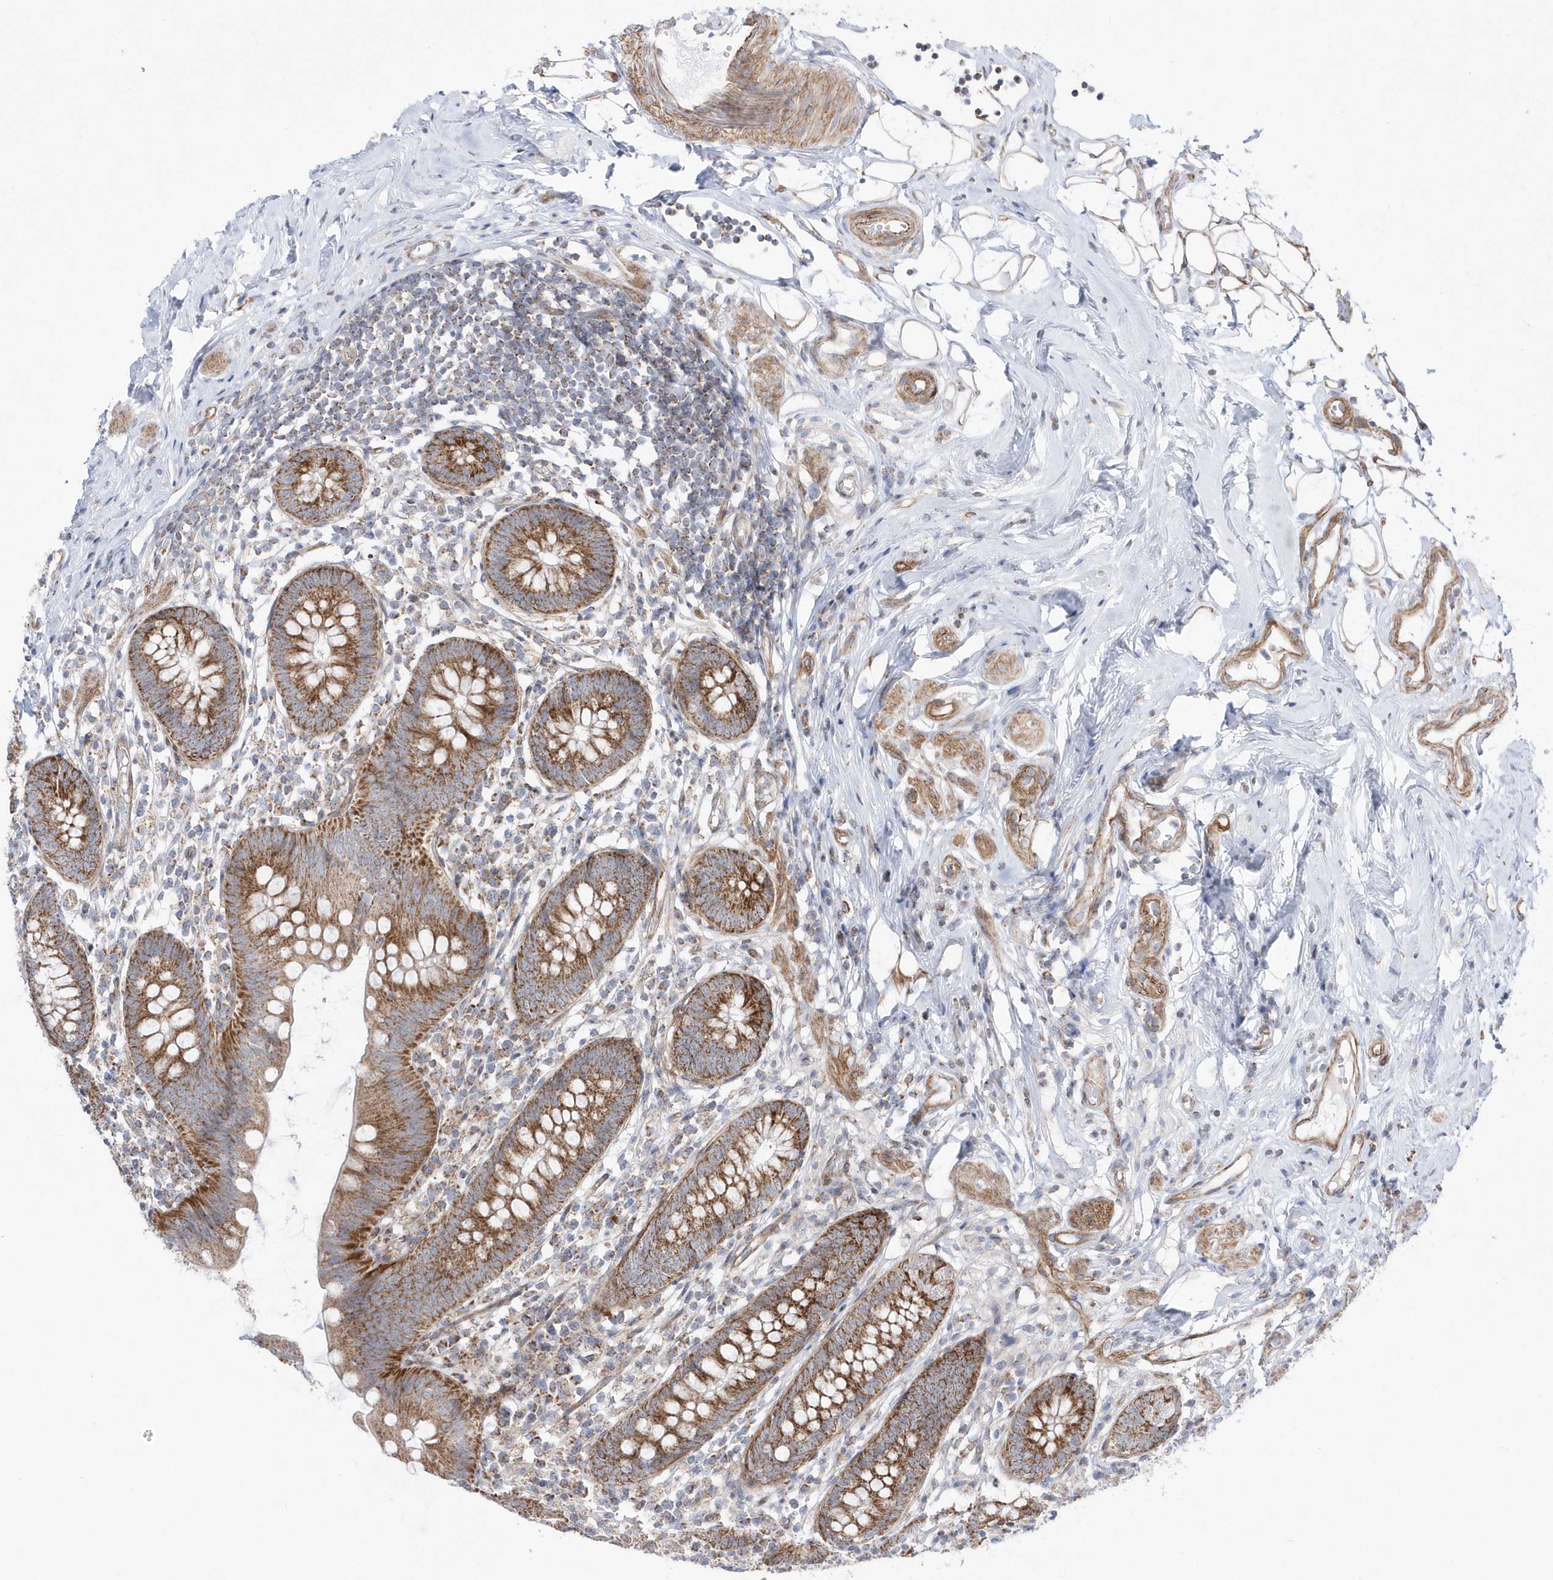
{"staining": {"intensity": "strong", "quantity": ">75%", "location": "cytoplasmic/membranous"}, "tissue": "appendix", "cell_type": "Glandular cells", "image_type": "normal", "snomed": [{"axis": "morphology", "description": "Normal tissue, NOS"}, {"axis": "topography", "description": "Appendix"}], "caption": "This image exhibits benign appendix stained with immunohistochemistry (IHC) to label a protein in brown. The cytoplasmic/membranous of glandular cells show strong positivity for the protein. Nuclei are counter-stained blue.", "gene": "OPA1", "patient": {"sex": "female", "age": 62}}